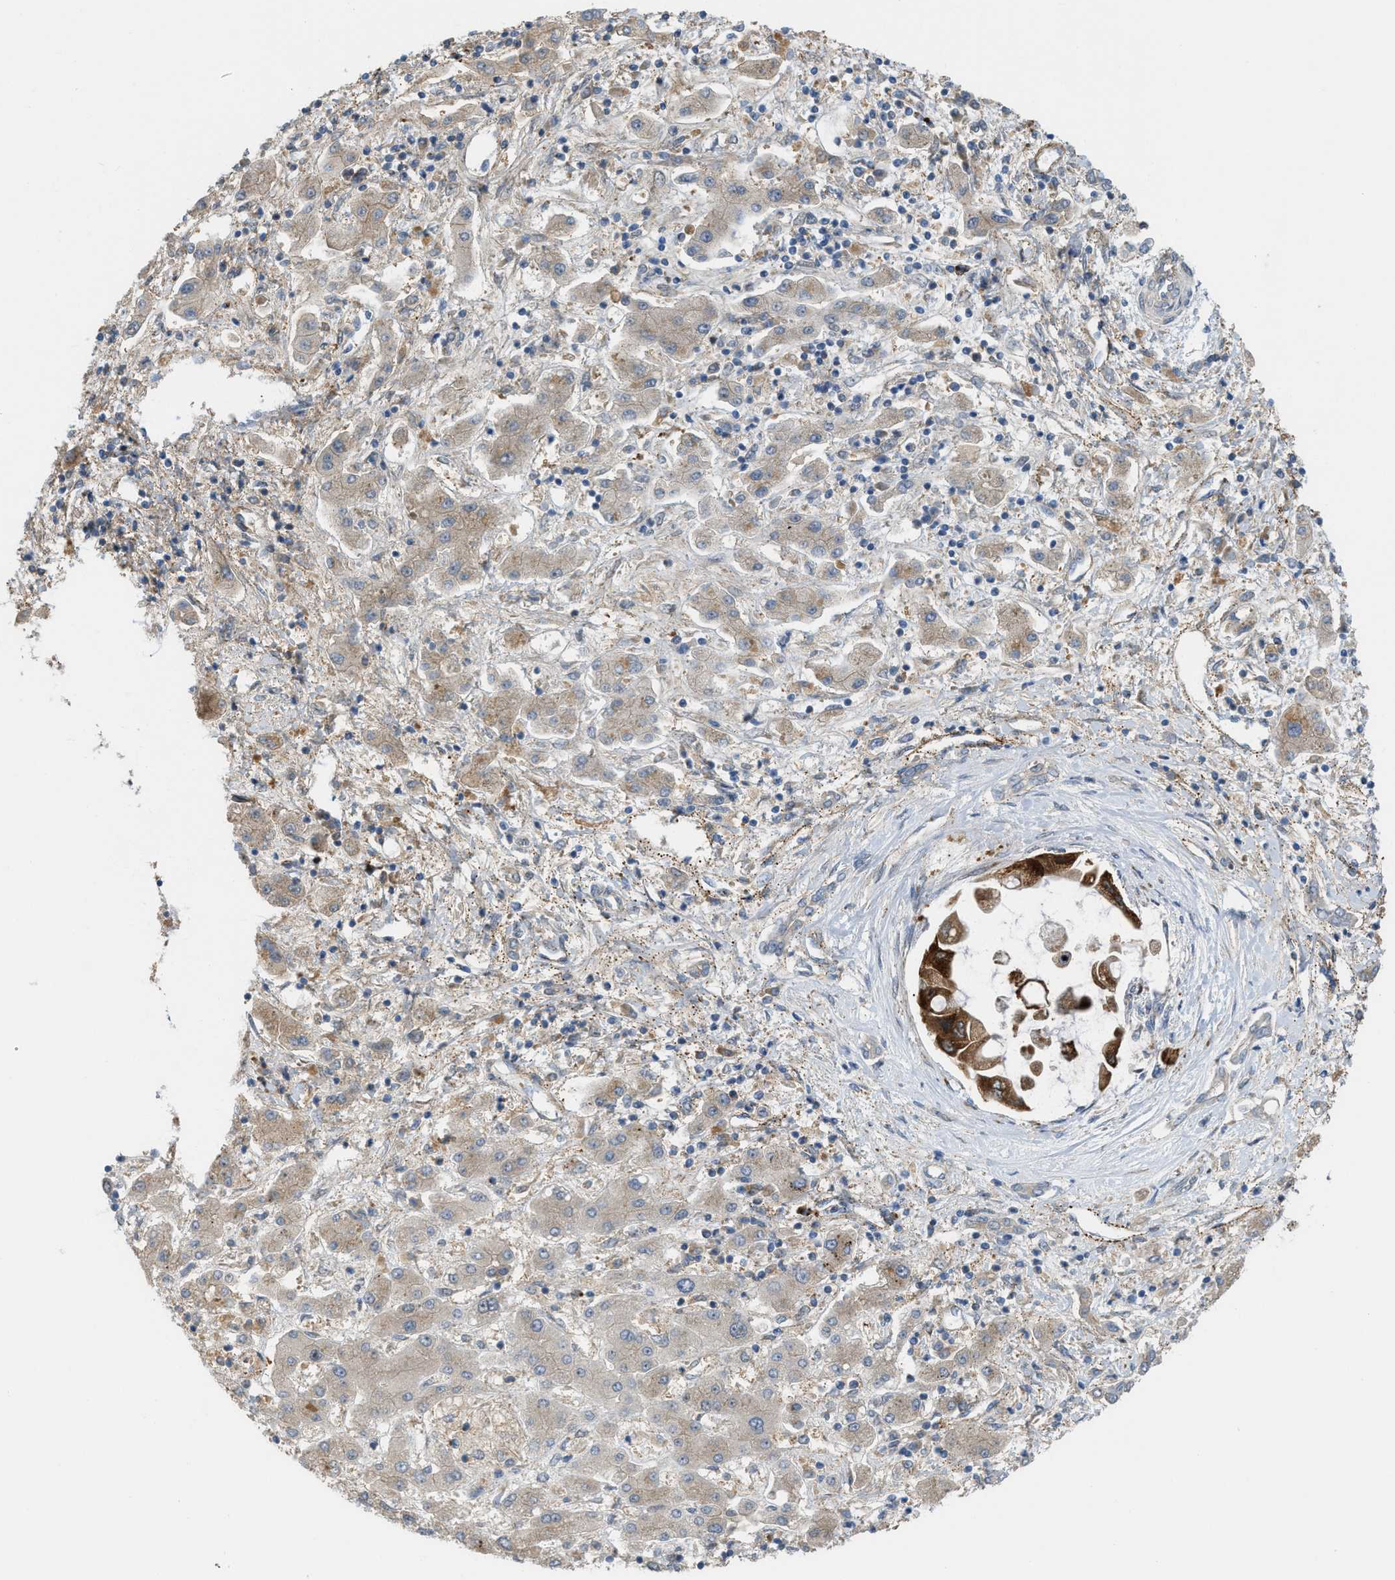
{"staining": {"intensity": "moderate", "quantity": ">75%", "location": "cytoplasmic/membranous"}, "tissue": "liver cancer", "cell_type": "Tumor cells", "image_type": "cancer", "snomed": [{"axis": "morphology", "description": "Cholangiocarcinoma"}, {"axis": "topography", "description": "Liver"}], "caption": "Protein staining by immunohistochemistry (IHC) demonstrates moderate cytoplasmic/membranous staining in approximately >75% of tumor cells in cholangiocarcinoma (liver).", "gene": "DIPK1A", "patient": {"sex": "male", "age": 50}}